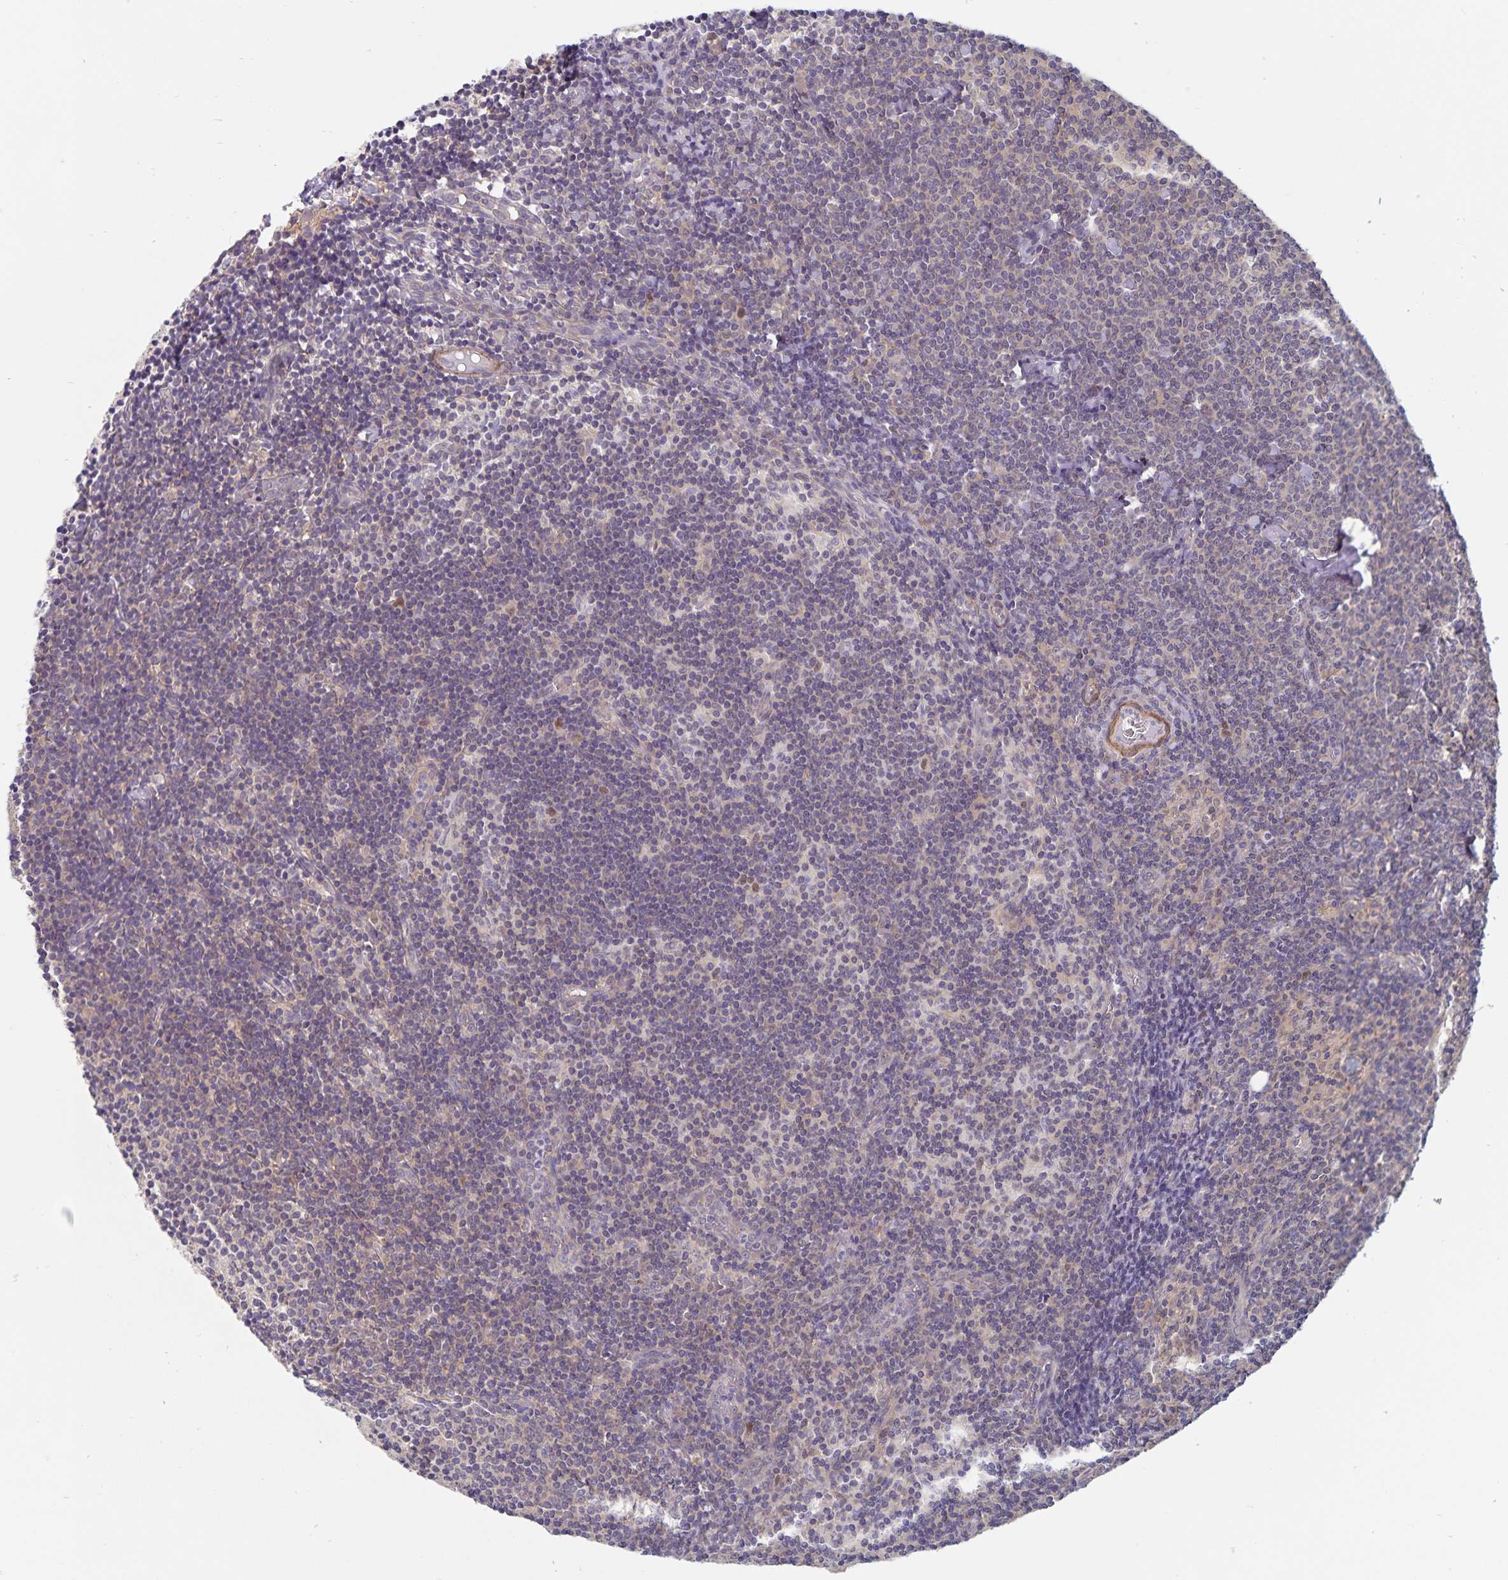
{"staining": {"intensity": "moderate", "quantity": "<25%", "location": "nuclear"}, "tissue": "lymph node", "cell_type": "Germinal center cells", "image_type": "normal", "snomed": [{"axis": "morphology", "description": "Normal tissue, NOS"}, {"axis": "topography", "description": "Lymph node"}], "caption": "Germinal center cells reveal moderate nuclear staining in approximately <25% of cells in unremarkable lymph node.", "gene": "BAG6", "patient": {"sex": "female", "age": 41}}